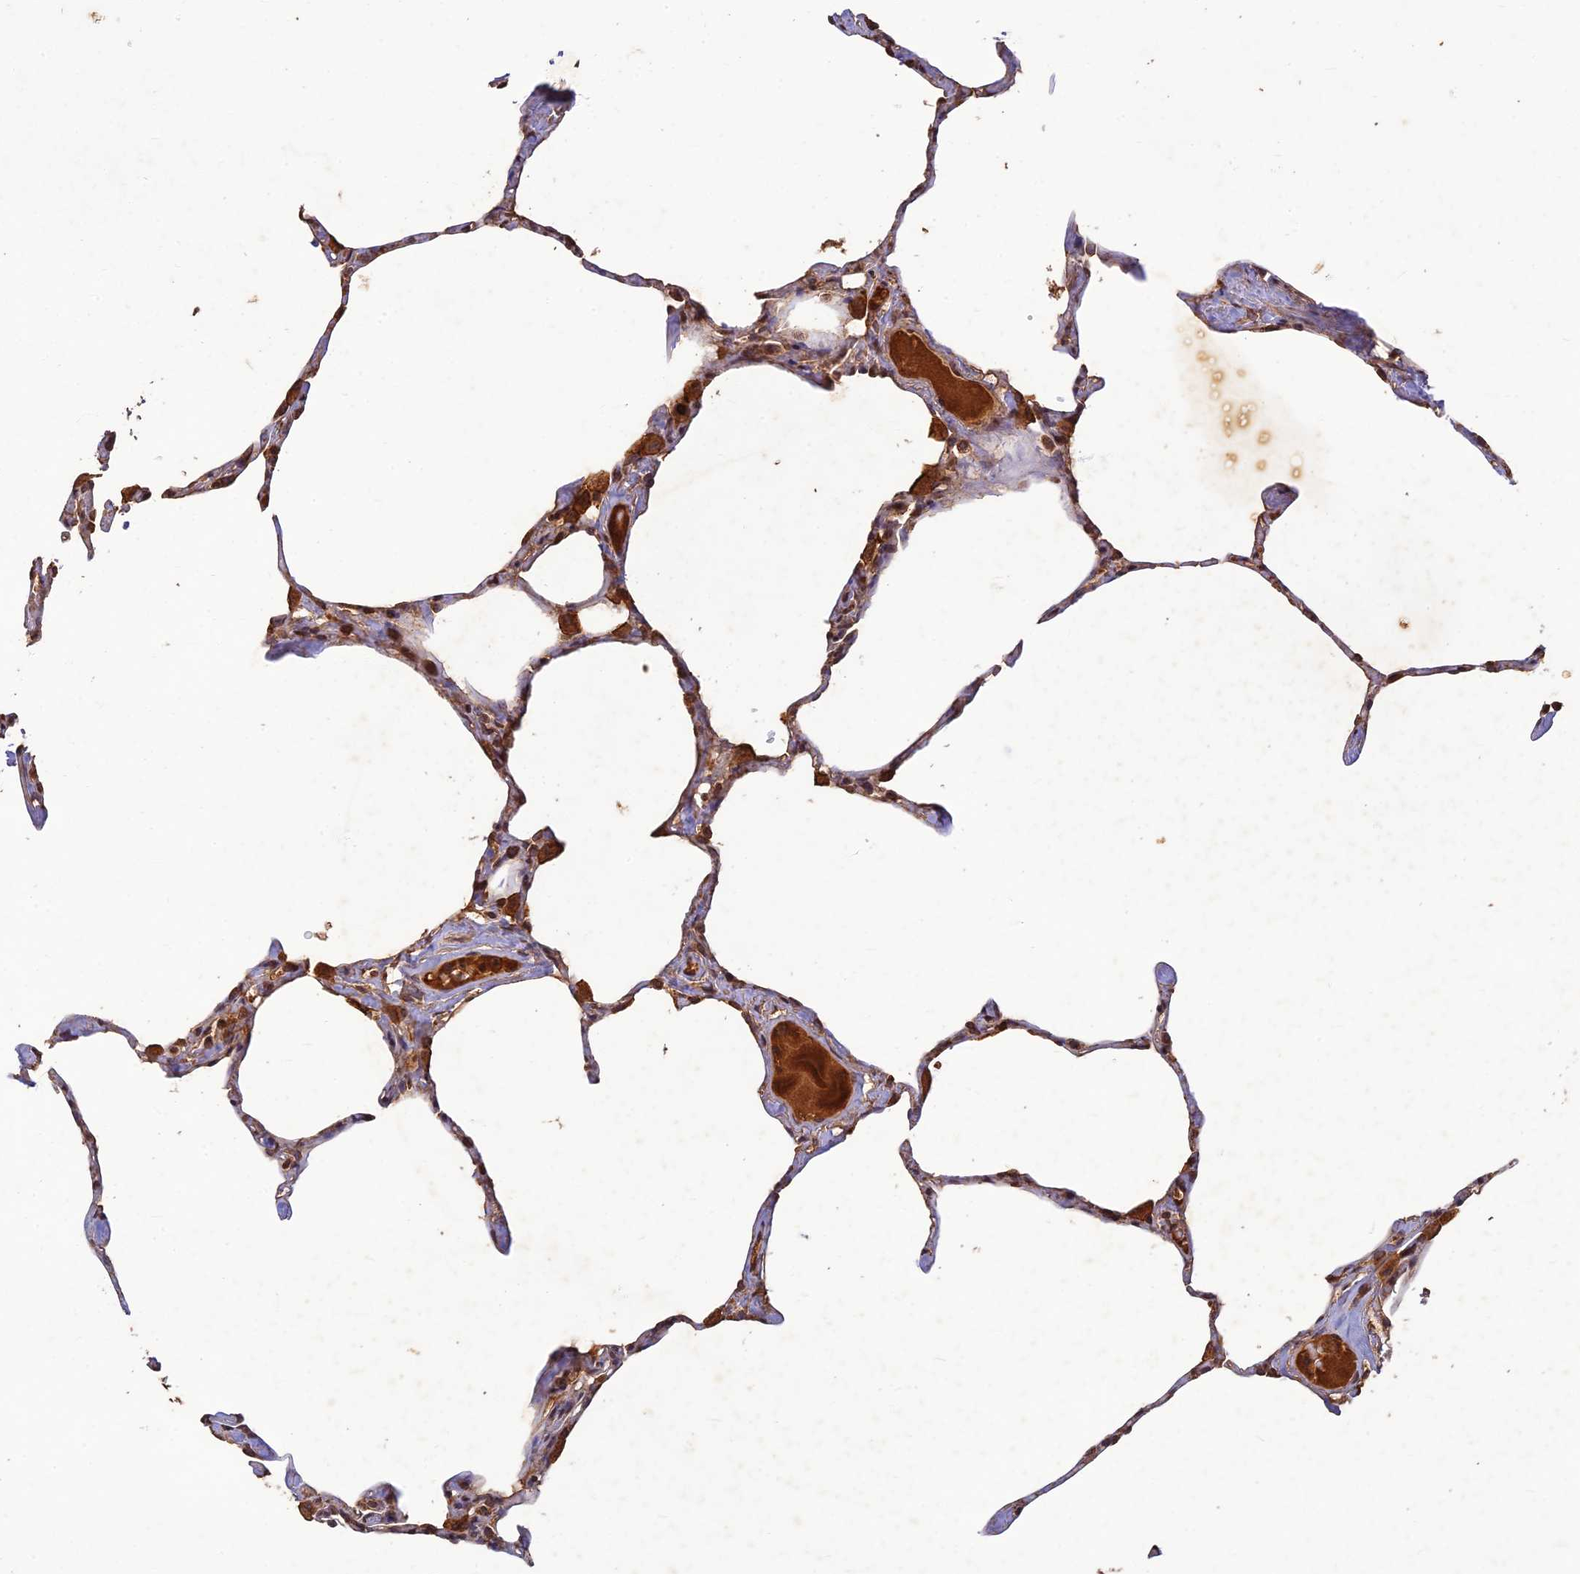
{"staining": {"intensity": "moderate", "quantity": ">75%", "location": "cytoplasmic/membranous"}, "tissue": "lung", "cell_type": "Alveolar cells", "image_type": "normal", "snomed": [{"axis": "morphology", "description": "Normal tissue, NOS"}, {"axis": "topography", "description": "Lung"}], "caption": "Immunohistochemistry (IHC) (DAB (3,3'-diaminobenzidine)) staining of normal human lung reveals moderate cytoplasmic/membranous protein staining in about >75% of alveolar cells. (Brightfield microscopy of DAB IHC at high magnification).", "gene": "CORO1C", "patient": {"sex": "male", "age": 65}}